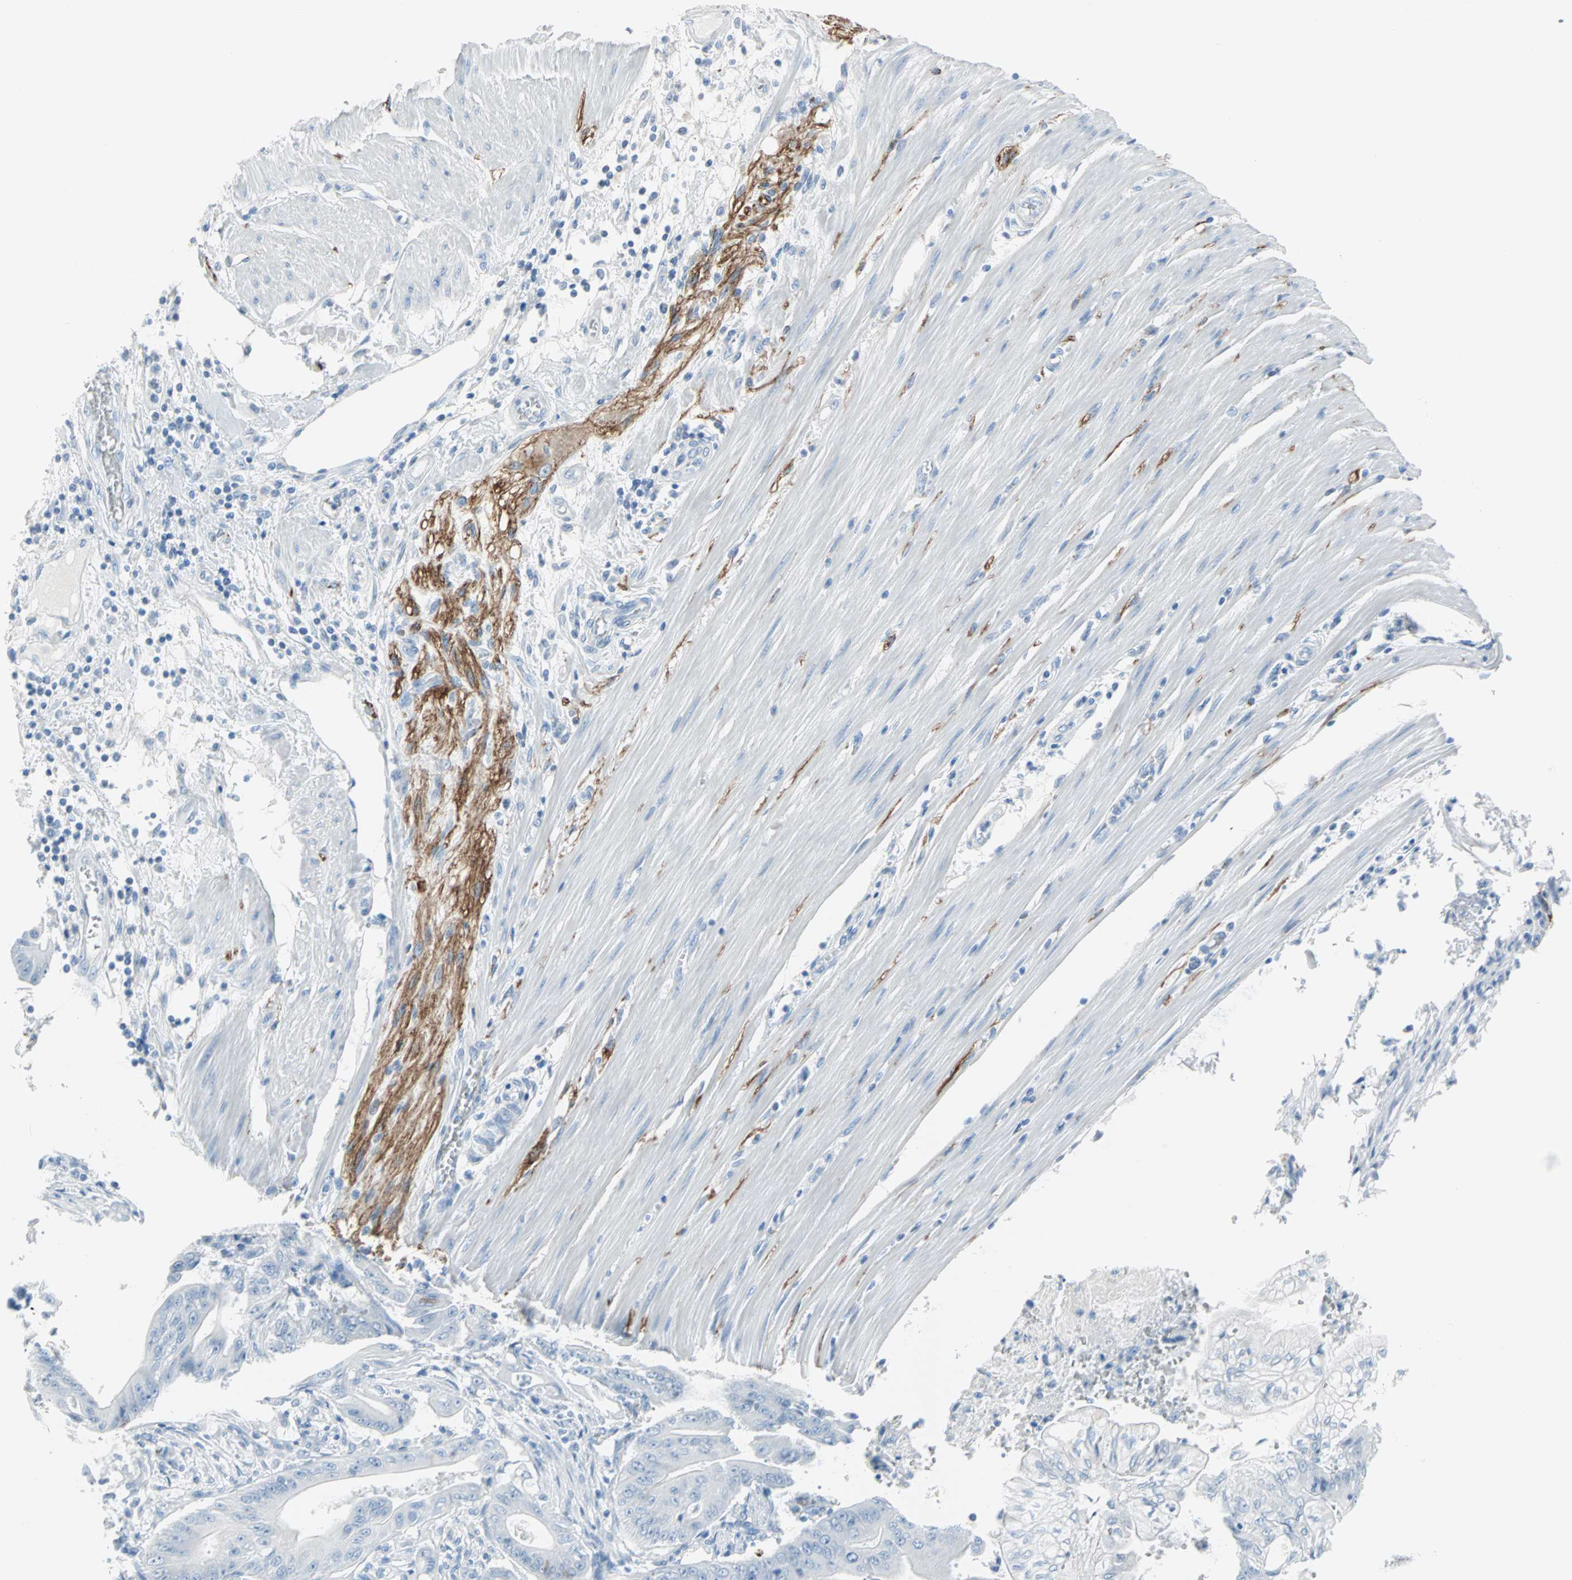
{"staining": {"intensity": "negative", "quantity": "none", "location": "none"}, "tissue": "pancreatic cancer", "cell_type": "Tumor cells", "image_type": "cancer", "snomed": [{"axis": "morphology", "description": "Normal tissue, NOS"}, {"axis": "topography", "description": "Lymph node"}], "caption": "An image of pancreatic cancer stained for a protein displays no brown staining in tumor cells.", "gene": "STX1A", "patient": {"sex": "male", "age": 62}}